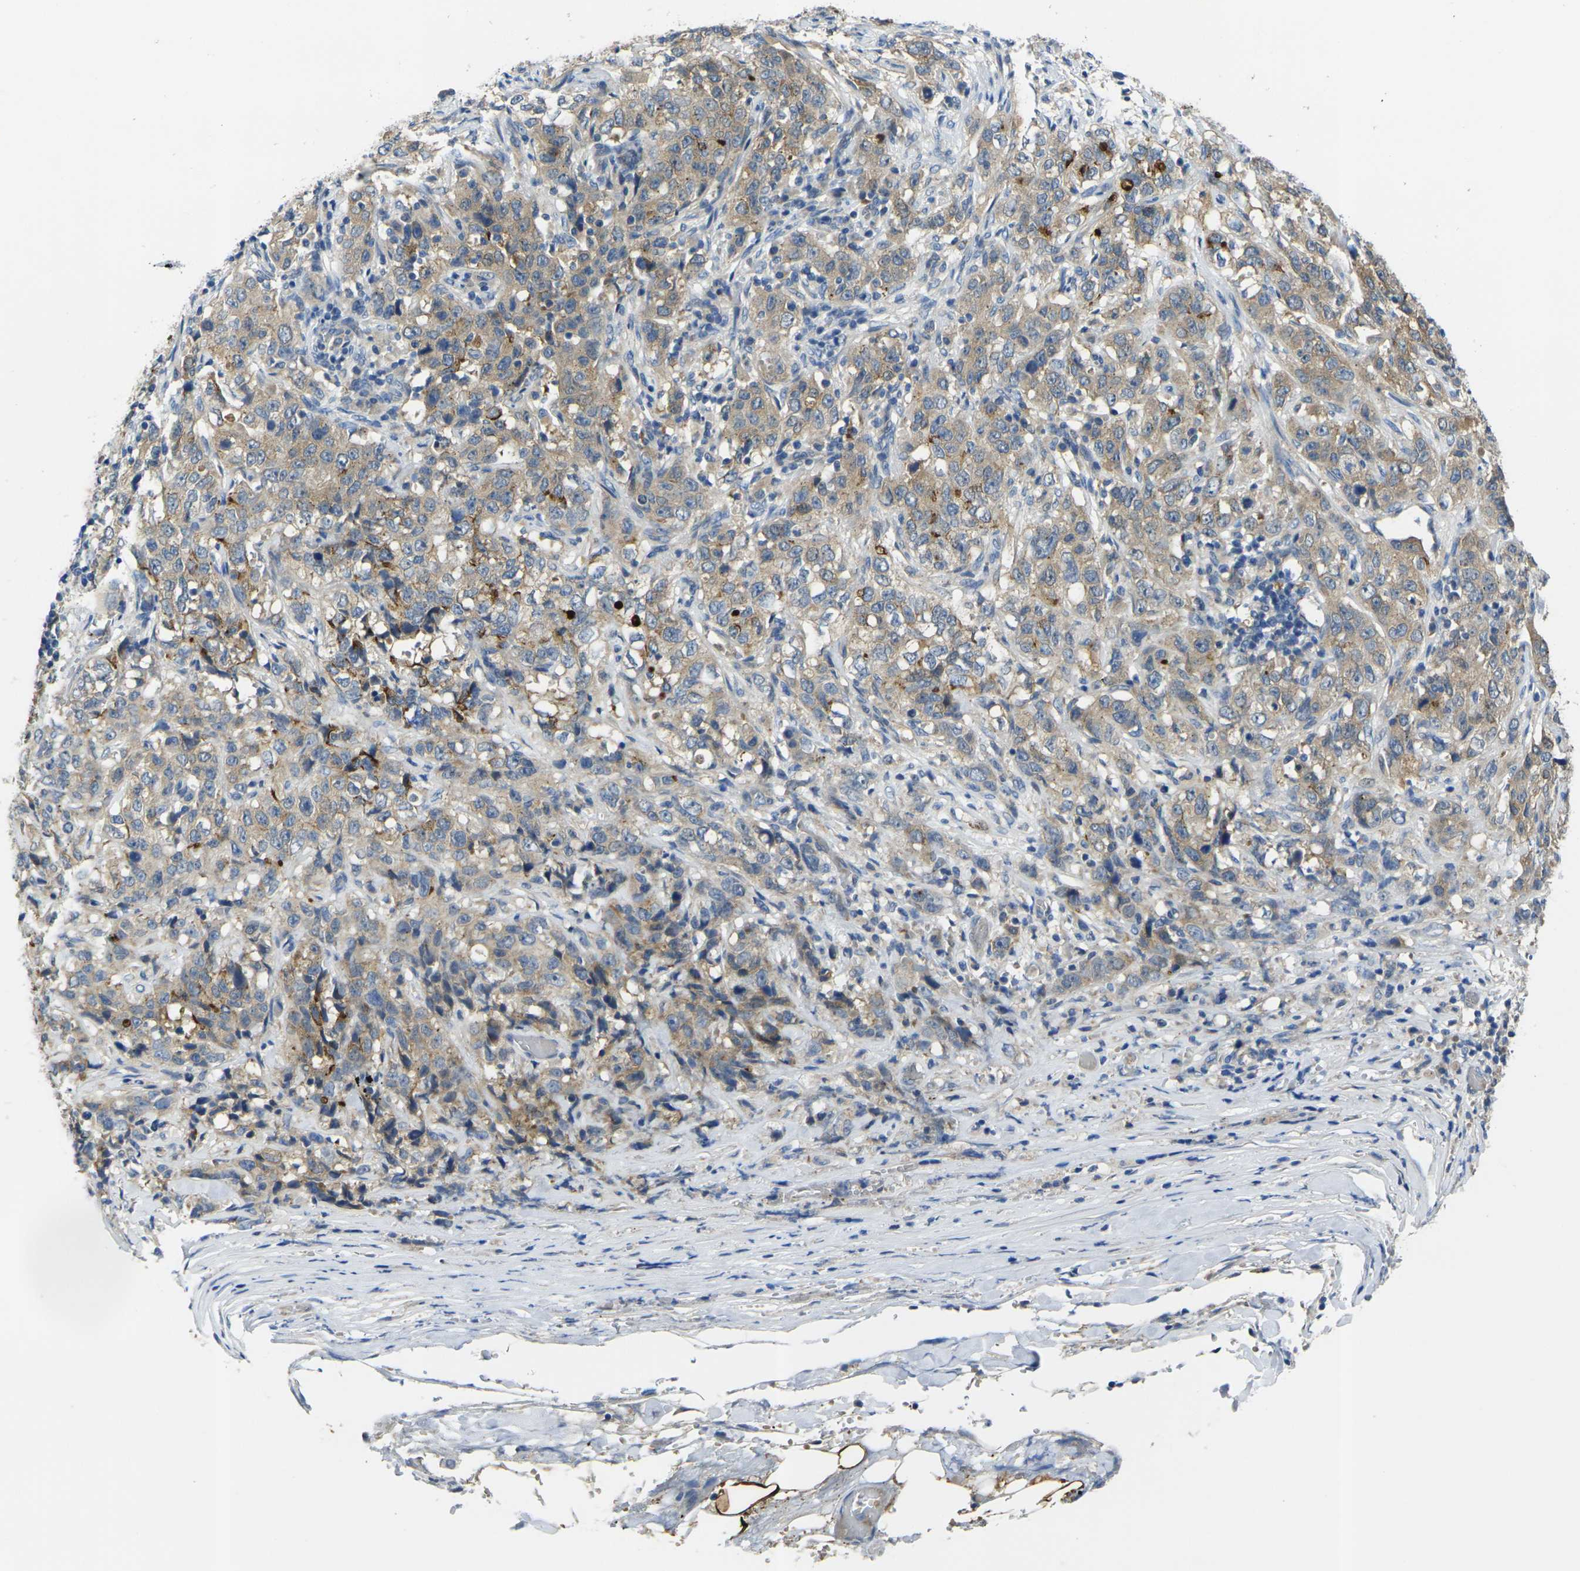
{"staining": {"intensity": "weak", "quantity": ">75%", "location": "cytoplasmic/membranous"}, "tissue": "stomach cancer", "cell_type": "Tumor cells", "image_type": "cancer", "snomed": [{"axis": "morphology", "description": "Adenocarcinoma, NOS"}, {"axis": "topography", "description": "Stomach"}], "caption": "Immunohistochemical staining of stomach adenocarcinoma shows weak cytoplasmic/membranous protein expression in about >75% of tumor cells. (DAB IHC, brown staining for protein, blue staining for nuclei).", "gene": "GNA12", "patient": {"sex": "male", "age": 48}}